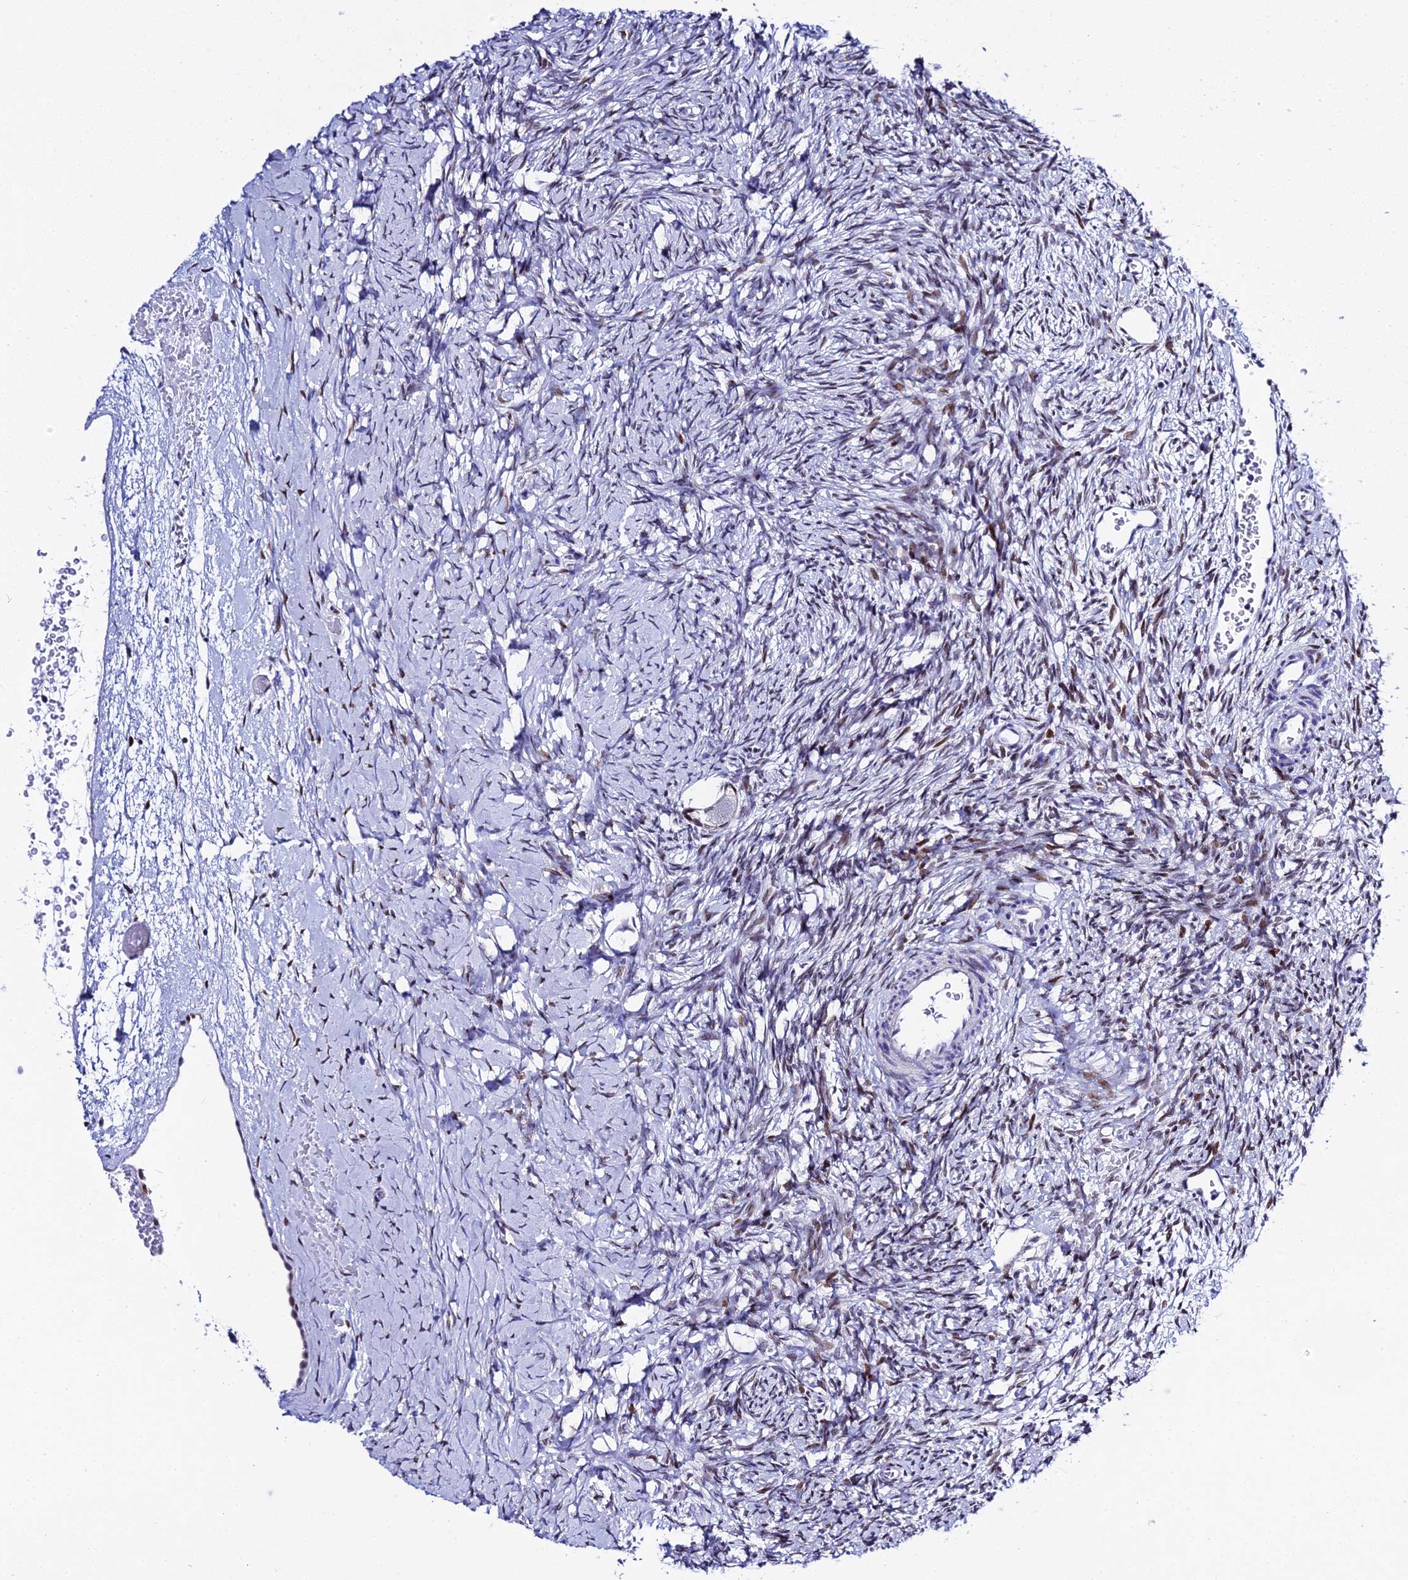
{"staining": {"intensity": "weak", "quantity": ">75%", "location": "cytoplasmic/membranous,nuclear"}, "tissue": "ovary", "cell_type": "Follicle cells", "image_type": "normal", "snomed": [{"axis": "morphology", "description": "Normal tissue, NOS"}, {"axis": "topography", "description": "Ovary"}], "caption": "Protein analysis of normal ovary demonstrates weak cytoplasmic/membranous,nuclear staining in about >75% of follicle cells. The staining was performed using DAB, with brown indicating positive protein expression. Nuclei are stained blue with hematoxylin.", "gene": "POFUT2", "patient": {"sex": "female", "age": 39}}